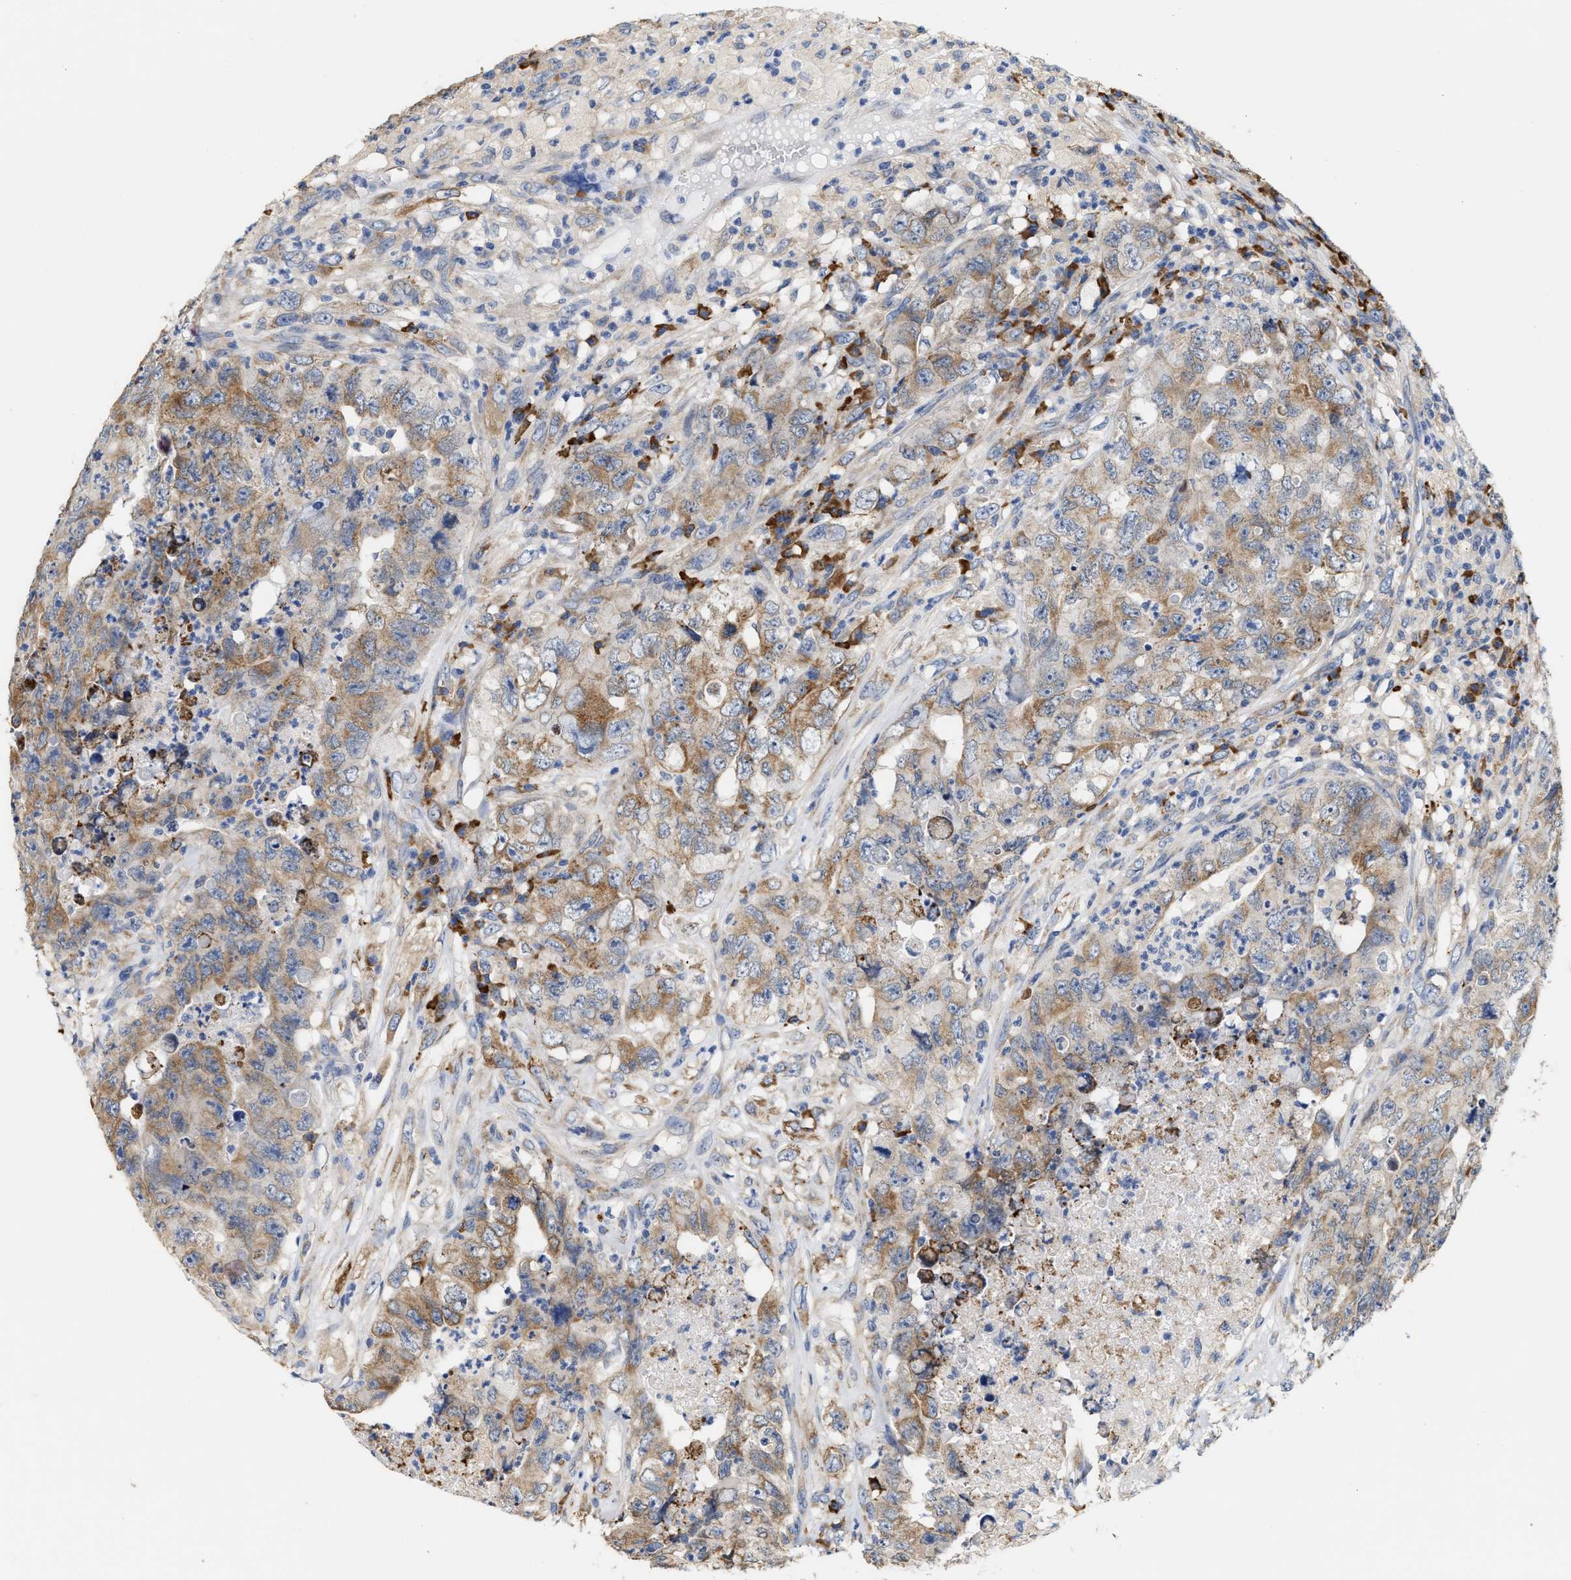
{"staining": {"intensity": "moderate", "quantity": ">75%", "location": "cytoplasmic/membranous"}, "tissue": "testis cancer", "cell_type": "Tumor cells", "image_type": "cancer", "snomed": [{"axis": "morphology", "description": "Carcinoma, Embryonal, NOS"}, {"axis": "topography", "description": "Testis"}], "caption": "Immunohistochemical staining of testis cancer (embryonal carcinoma) demonstrates medium levels of moderate cytoplasmic/membranous expression in about >75% of tumor cells.", "gene": "RYR2", "patient": {"sex": "male", "age": 32}}